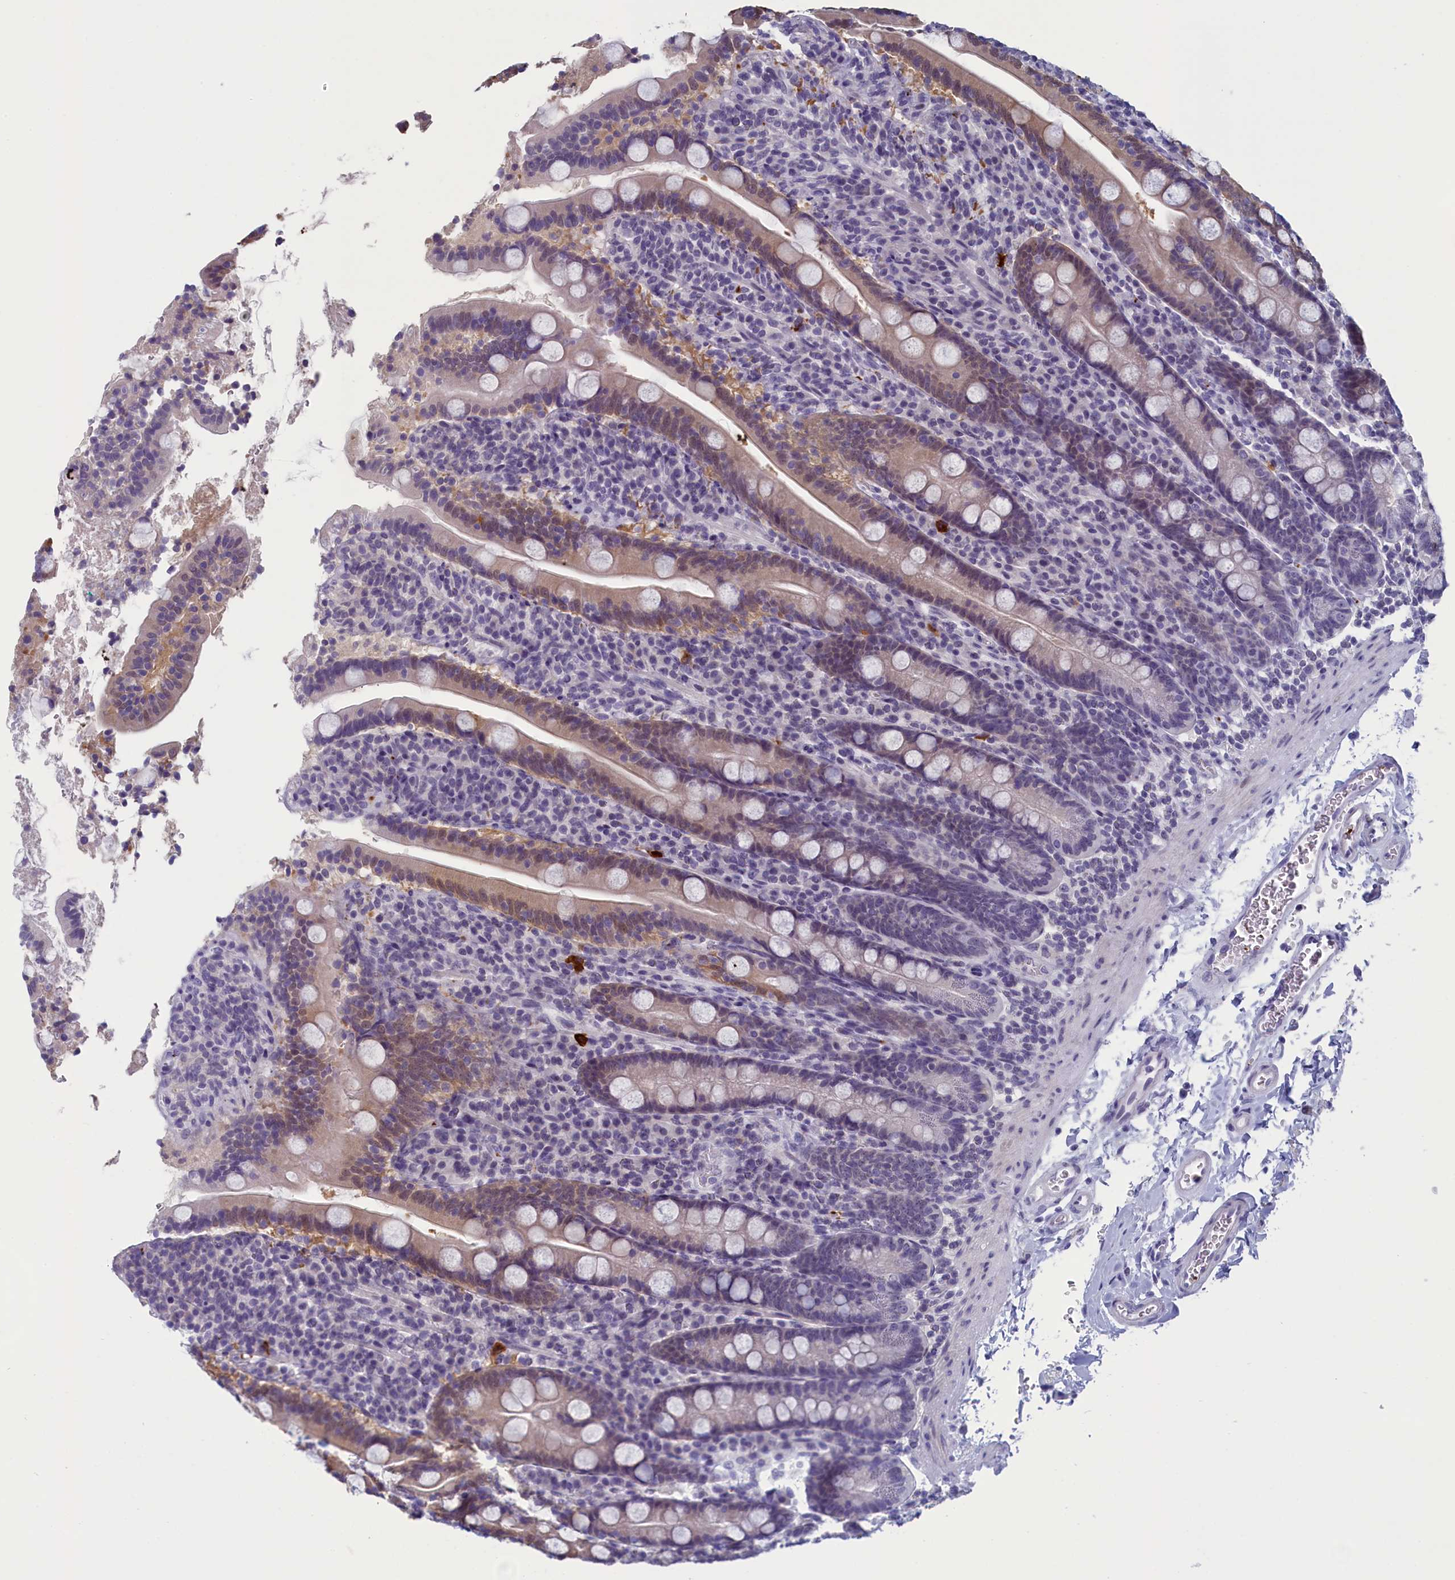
{"staining": {"intensity": "weak", "quantity": ">75%", "location": "cytoplasmic/membranous,nuclear"}, "tissue": "duodenum", "cell_type": "Glandular cells", "image_type": "normal", "snomed": [{"axis": "morphology", "description": "Normal tissue, NOS"}, {"axis": "topography", "description": "Duodenum"}], "caption": "Duodenum stained with a brown dye exhibits weak cytoplasmic/membranous,nuclear positive expression in approximately >75% of glandular cells.", "gene": "AIFM2", "patient": {"sex": "male", "age": 35}}